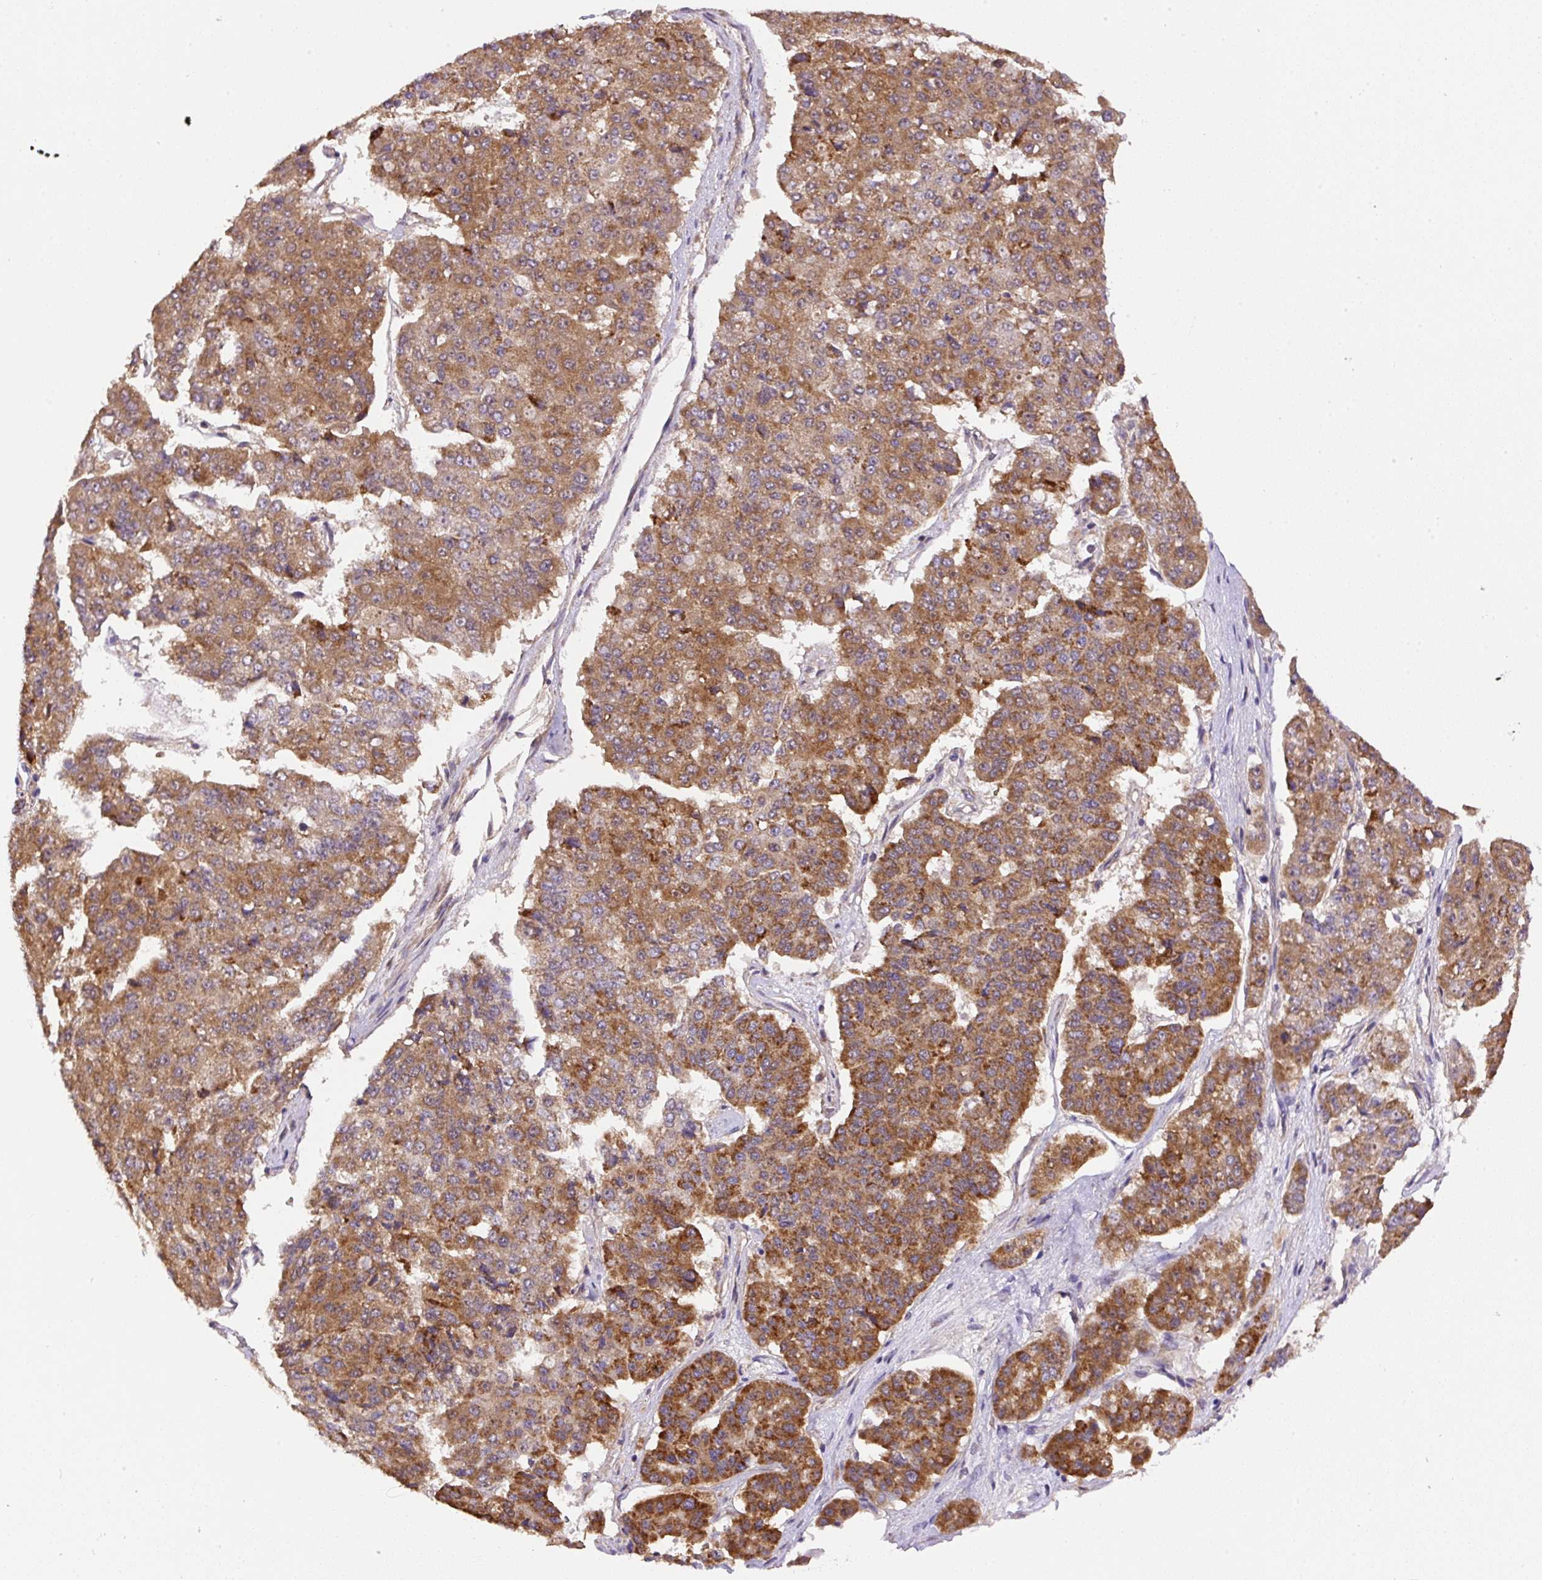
{"staining": {"intensity": "moderate", "quantity": ">75%", "location": "cytoplasmic/membranous"}, "tissue": "pancreatic cancer", "cell_type": "Tumor cells", "image_type": "cancer", "snomed": [{"axis": "morphology", "description": "Adenocarcinoma, NOS"}, {"axis": "topography", "description": "Pancreas"}], "caption": "Brown immunohistochemical staining in human pancreatic cancer reveals moderate cytoplasmic/membranous expression in about >75% of tumor cells.", "gene": "NDUFAF2", "patient": {"sex": "male", "age": 50}}